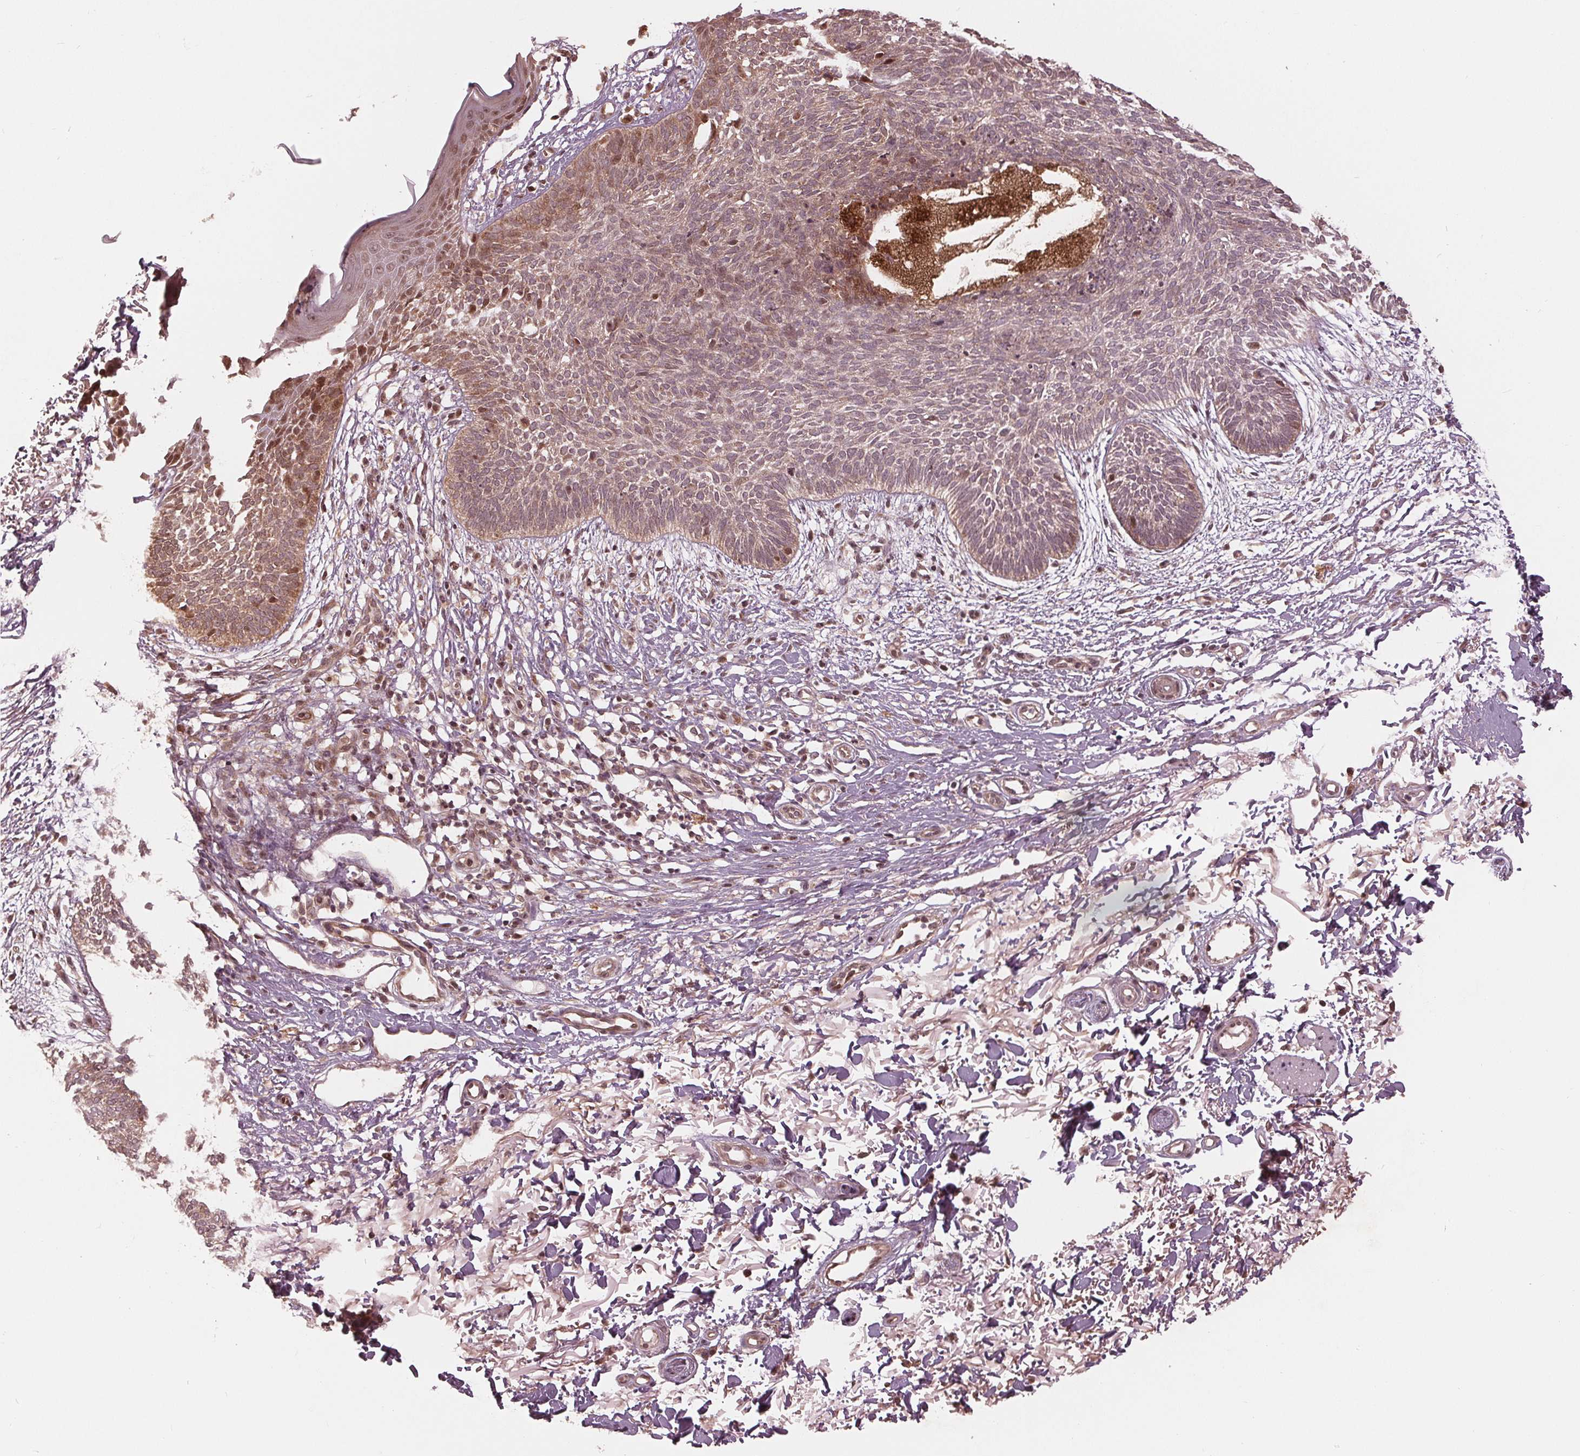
{"staining": {"intensity": "weak", "quantity": ">75%", "location": "cytoplasmic/membranous,nuclear"}, "tissue": "skin cancer", "cell_type": "Tumor cells", "image_type": "cancer", "snomed": [{"axis": "morphology", "description": "Basal cell carcinoma"}, {"axis": "topography", "description": "Skin"}], "caption": "Immunohistochemistry image of human basal cell carcinoma (skin) stained for a protein (brown), which demonstrates low levels of weak cytoplasmic/membranous and nuclear positivity in about >75% of tumor cells.", "gene": "ZNF471", "patient": {"sex": "female", "age": 84}}